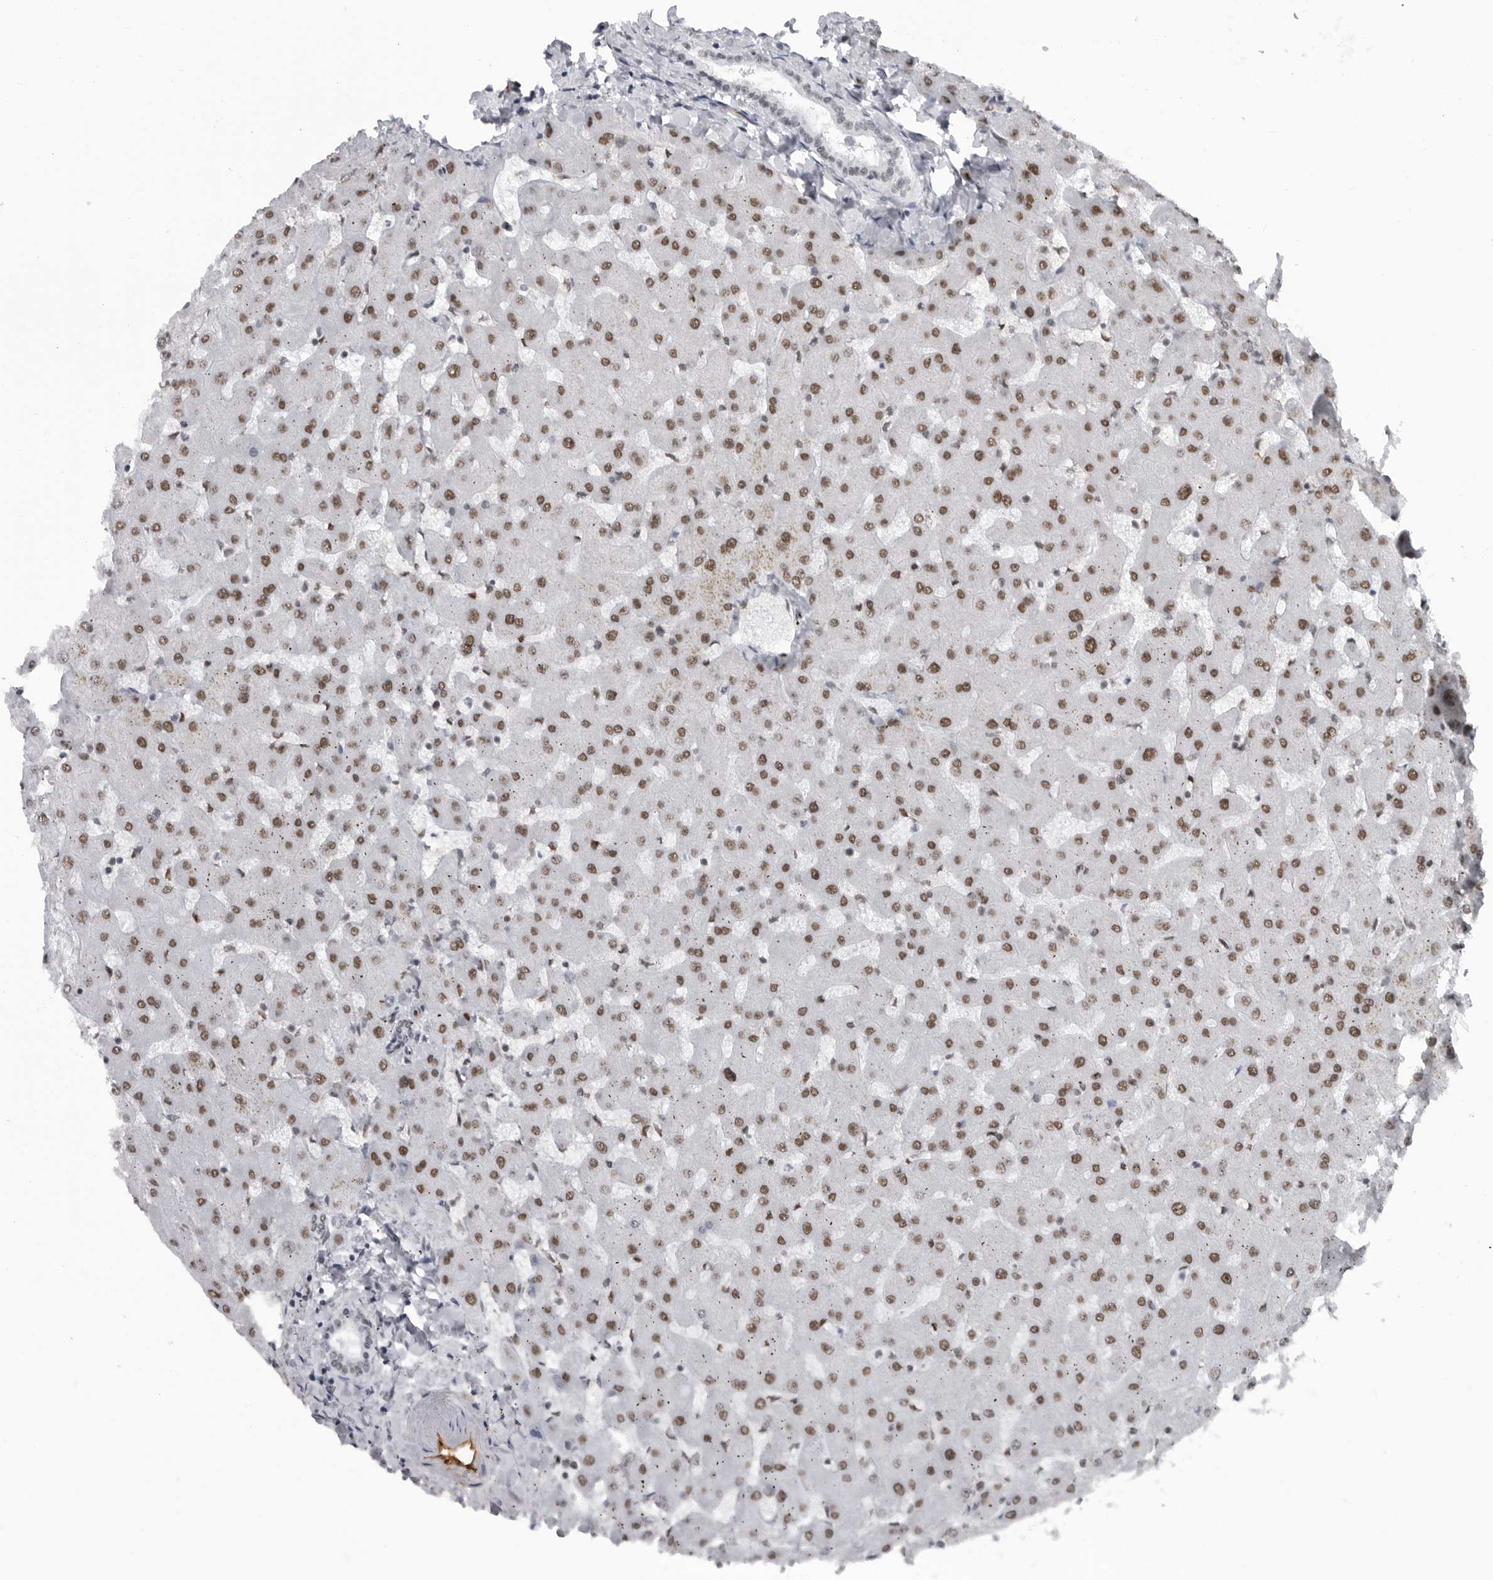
{"staining": {"intensity": "weak", "quantity": "<25%", "location": "nuclear"}, "tissue": "liver", "cell_type": "Cholangiocytes", "image_type": "normal", "snomed": [{"axis": "morphology", "description": "Normal tissue, NOS"}, {"axis": "topography", "description": "Liver"}], "caption": "Human liver stained for a protein using immunohistochemistry (IHC) demonstrates no expression in cholangiocytes.", "gene": "RNF26", "patient": {"sex": "female", "age": 63}}